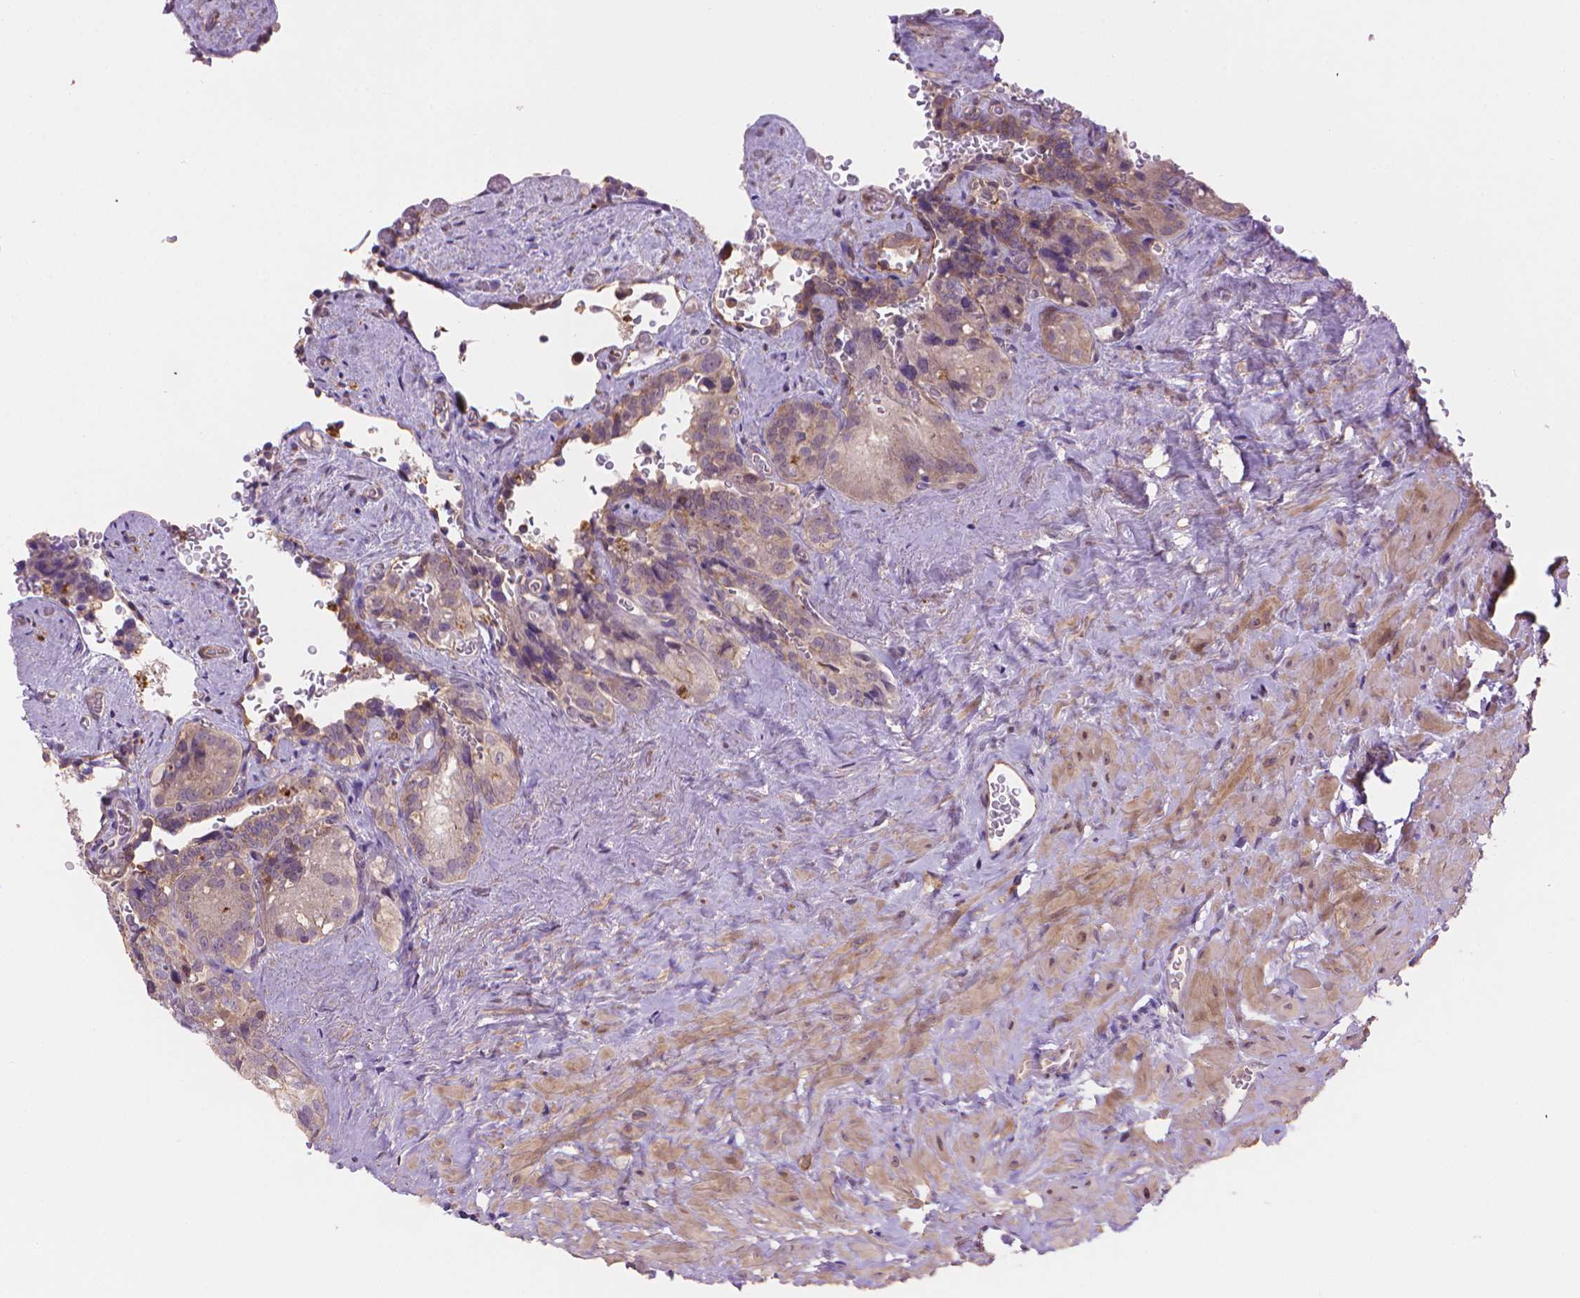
{"staining": {"intensity": "weak", "quantity": "25%-75%", "location": "cytoplasmic/membranous"}, "tissue": "seminal vesicle", "cell_type": "Glandular cells", "image_type": "normal", "snomed": [{"axis": "morphology", "description": "Normal tissue, NOS"}, {"axis": "topography", "description": "Seminal veicle"}], "caption": "Brown immunohistochemical staining in normal human seminal vesicle reveals weak cytoplasmic/membranous staining in about 25%-75% of glandular cells. Using DAB (3,3'-diaminobenzidine) (brown) and hematoxylin (blue) stains, captured at high magnification using brightfield microscopy.", "gene": "AMMECR1L", "patient": {"sex": "male", "age": 69}}